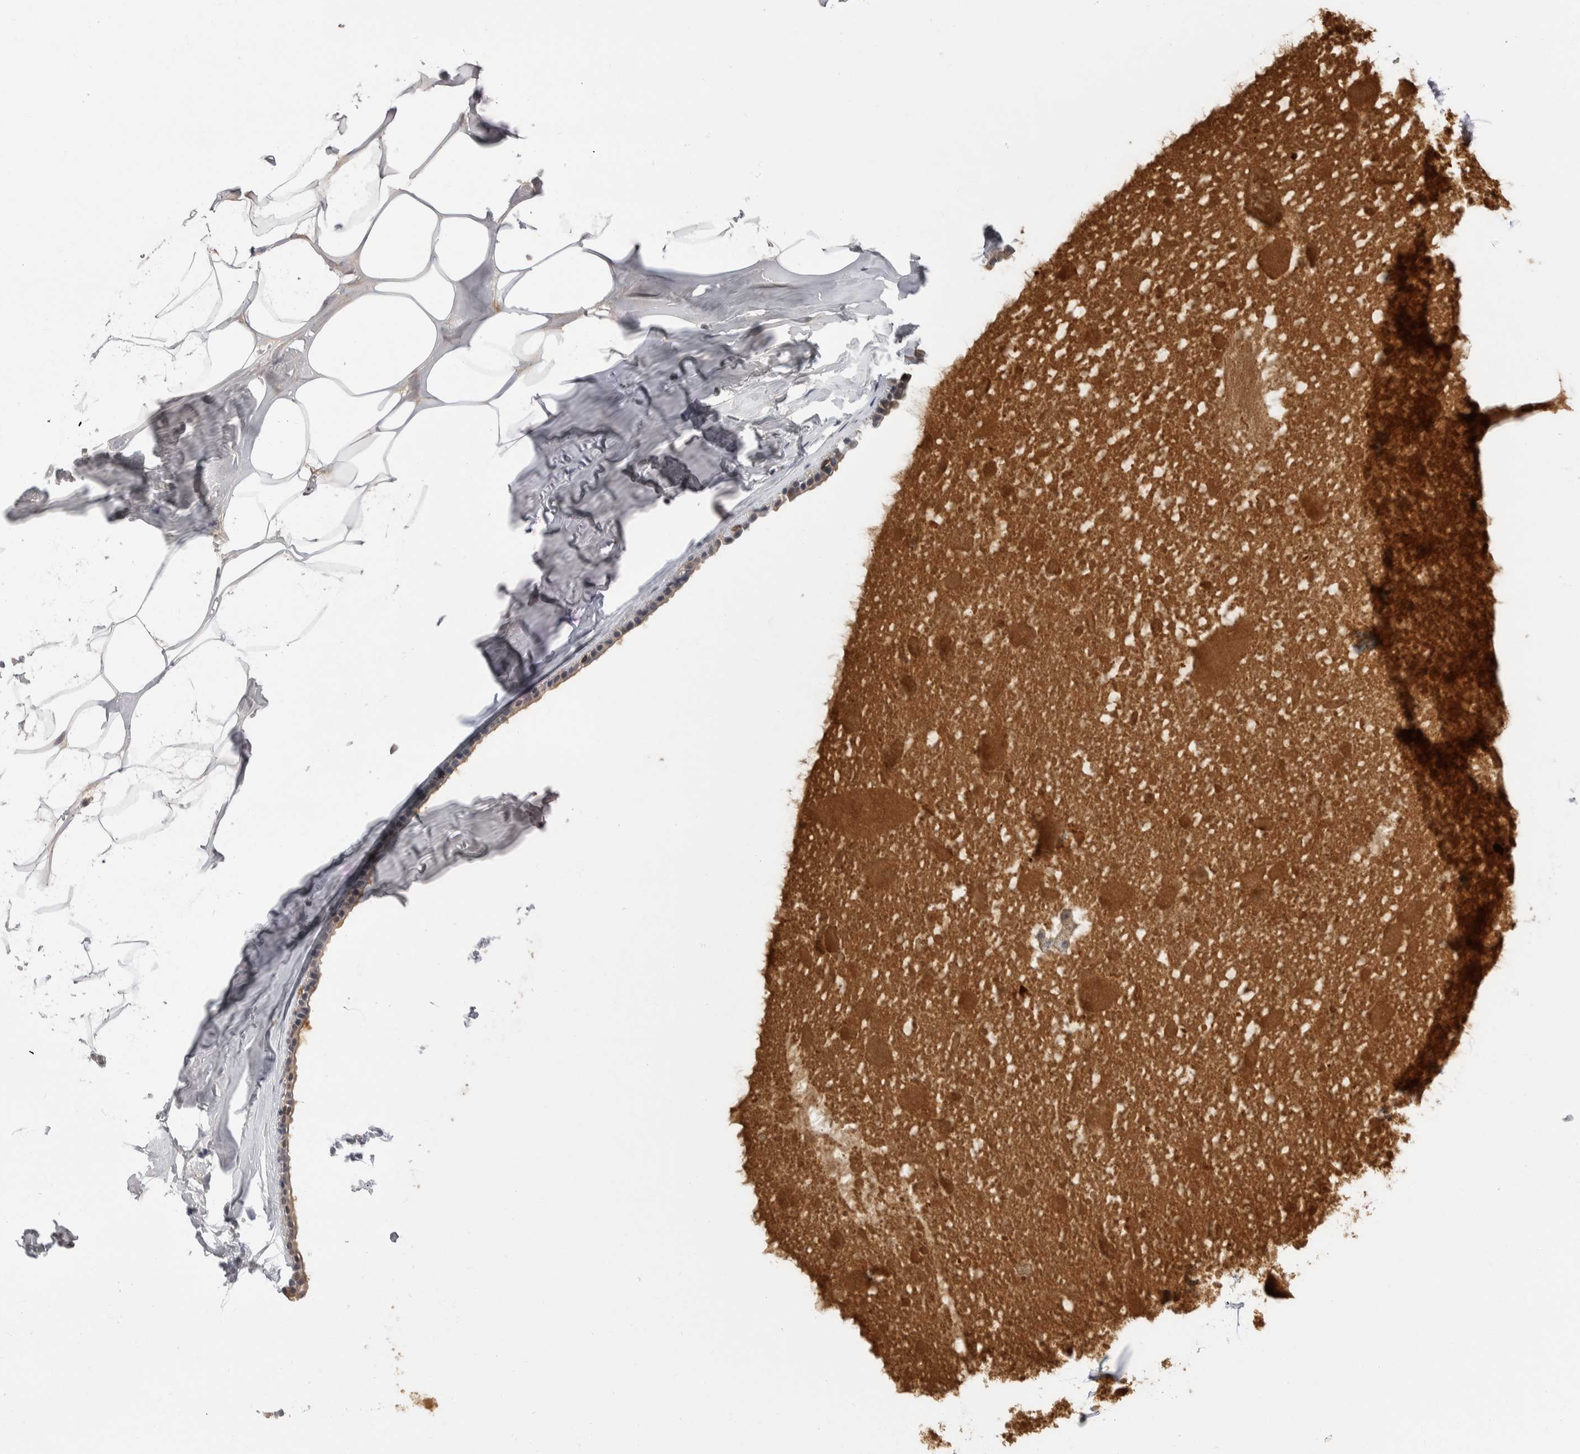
{"staining": {"intensity": "negative", "quantity": "none", "location": "none"}, "tissue": "adipose tissue", "cell_type": "Adipocytes", "image_type": "normal", "snomed": [{"axis": "morphology", "description": "Normal tissue, NOS"}, {"axis": "morphology", "description": "Fibrosis, NOS"}, {"axis": "topography", "description": "Breast"}, {"axis": "topography", "description": "Adipose tissue"}], "caption": "Immunohistochemistry (IHC) micrograph of benign human adipose tissue stained for a protein (brown), which shows no positivity in adipocytes.", "gene": "CEP295NL", "patient": {"sex": "female", "age": 39}}